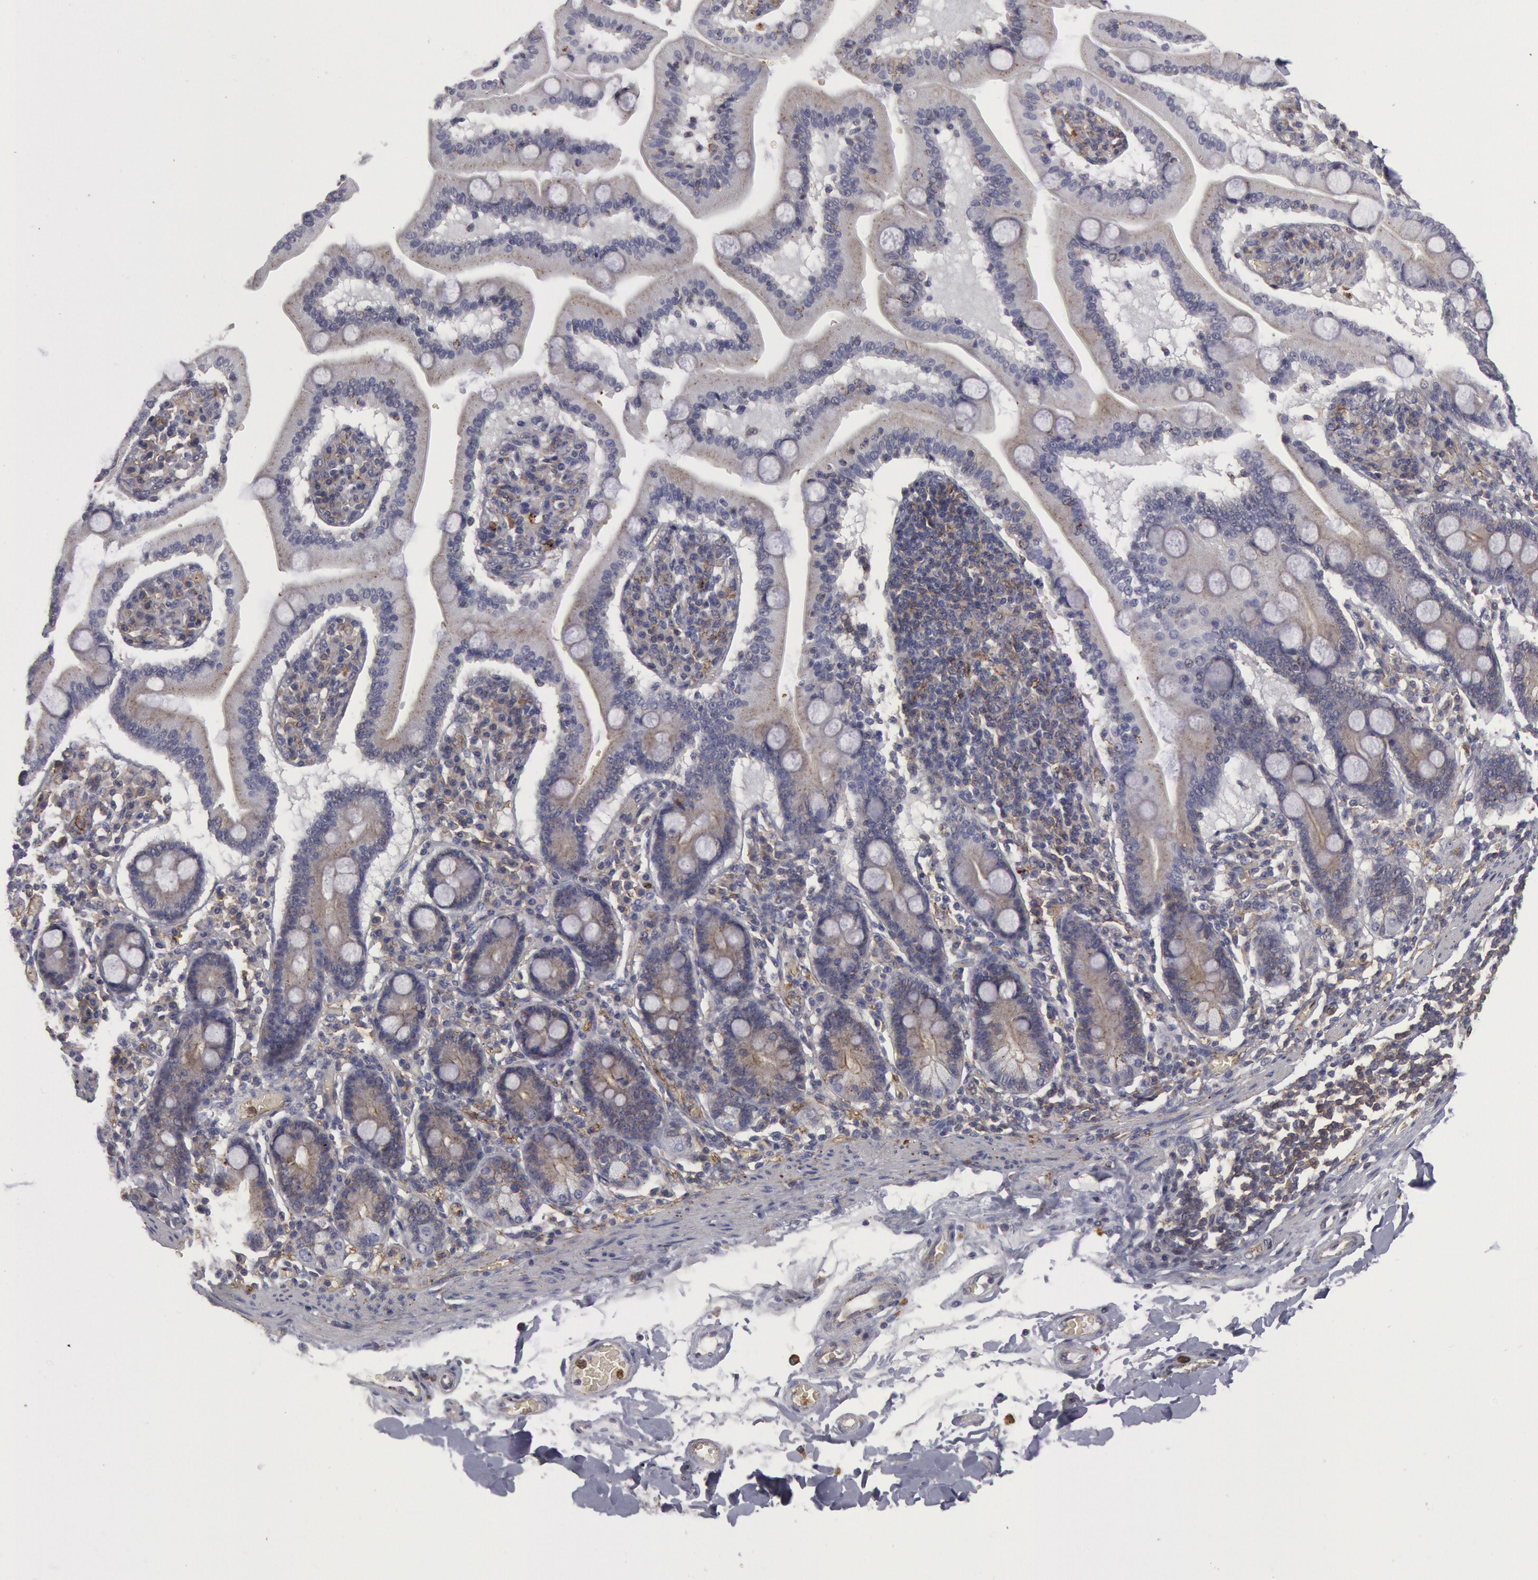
{"staining": {"intensity": "negative", "quantity": "none", "location": "none"}, "tissue": "adipose tissue", "cell_type": "Adipocytes", "image_type": "normal", "snomed": [{"axis": "morphology", "description": "Normal tissue, NOS"}, {"axis": "topography", "description": "Duodenum"}], "caption": "DAB immunohistochemical staining of unremarkable human adipose tissue demonstrates no significant positivity in adipocytes.", "gene": "FLOT1", "patient": {"sex": "male", "age": 63}}